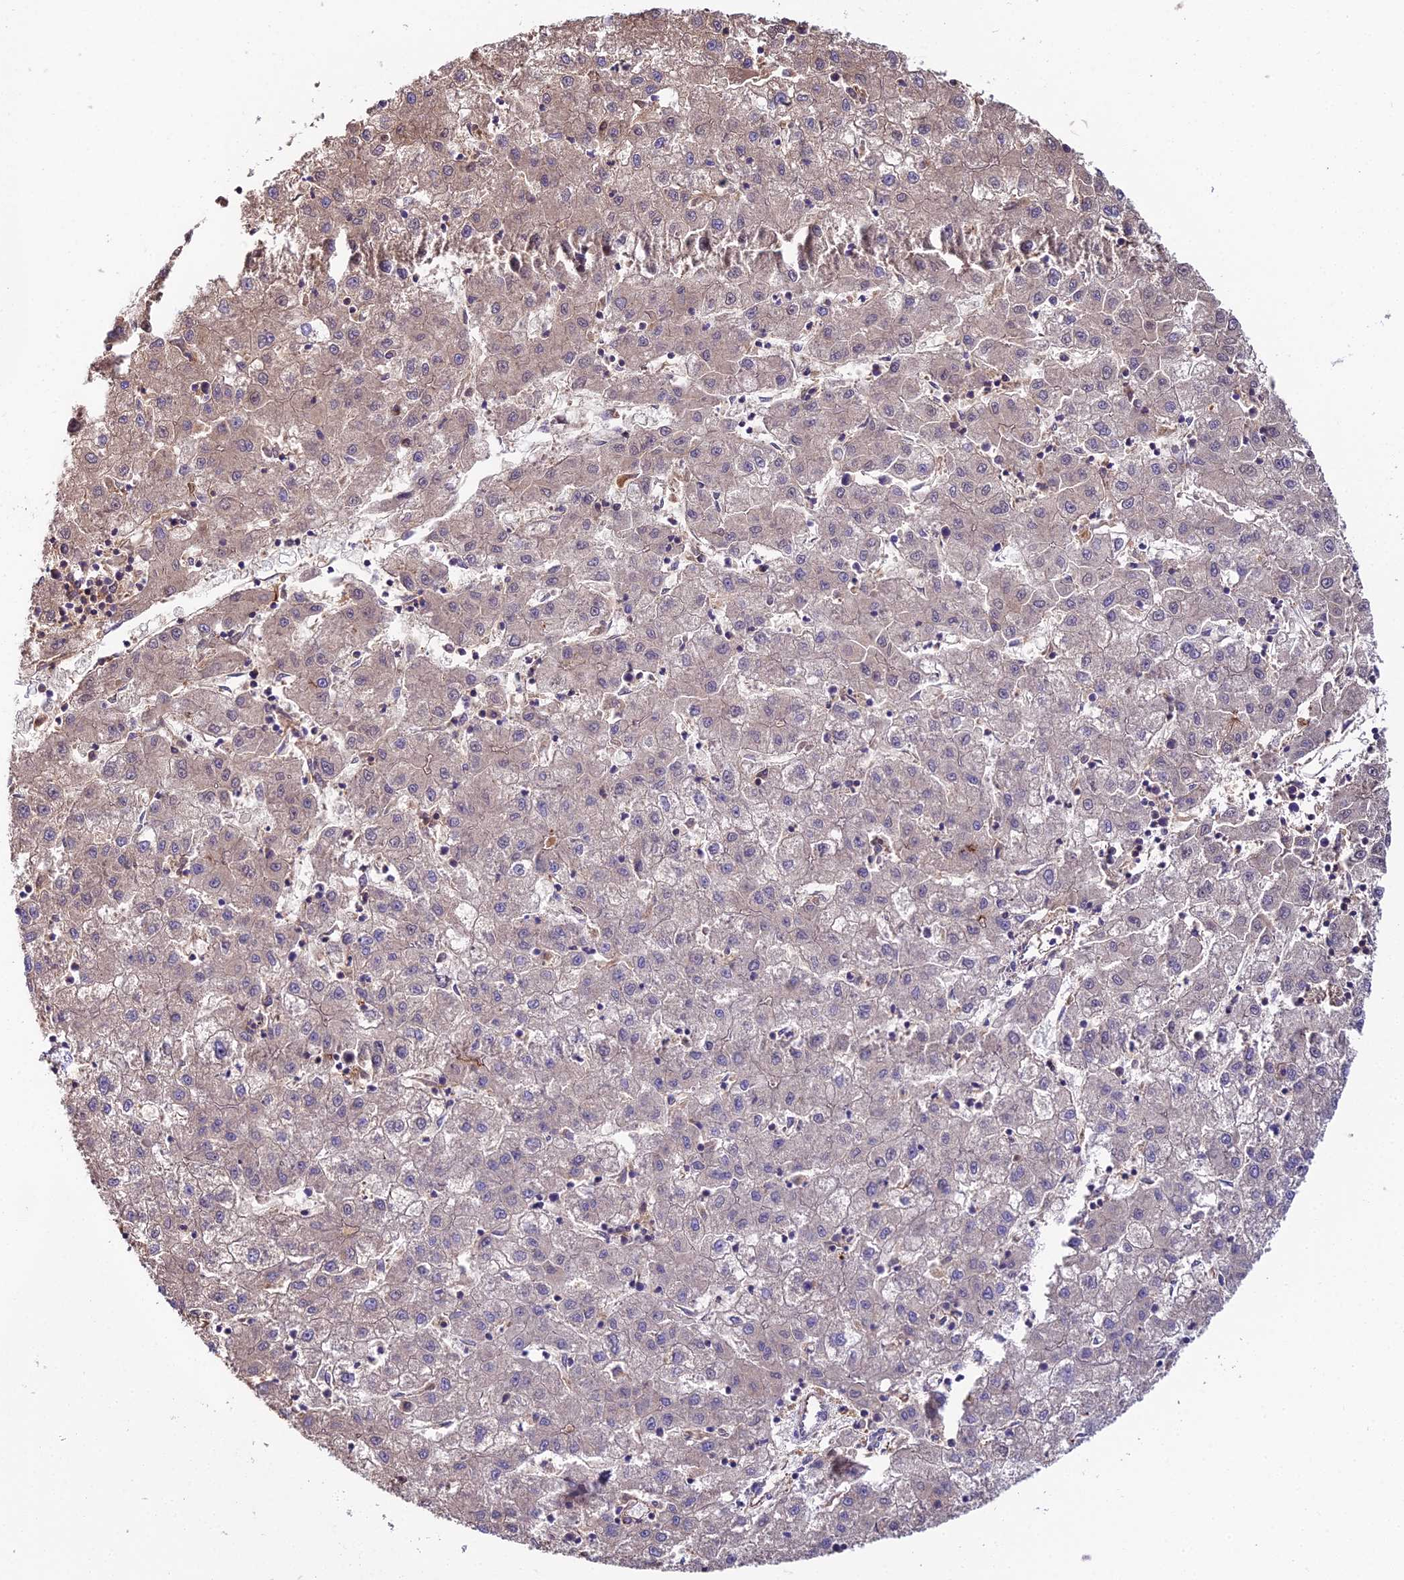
{"staining": {"intensity": "weak", "quantity": "25%-75%", "location": "cytoplasmic/membranous"}, "tissue": "liver cancer", "cell_type": "Tumor cells", "image_type": "cancer", "snomed": [{"axis": "morphology", "description": "Carcinoma, Hepatocellular, NOS"}, {"axis": "topography", "description": "Liver"}], "caption": "A histopathology image of human liver hepatocellular carcinoma stained for a protein reveals weak cytoplasmic/membranous brown staining in tumor cells. The protein is stained brown, and the nuclei are stained in blue (DAB IHC with brightfield microscopy, high magnification).", "gene": "BEX4", "patient": {"sex": "male", "age": 72}}